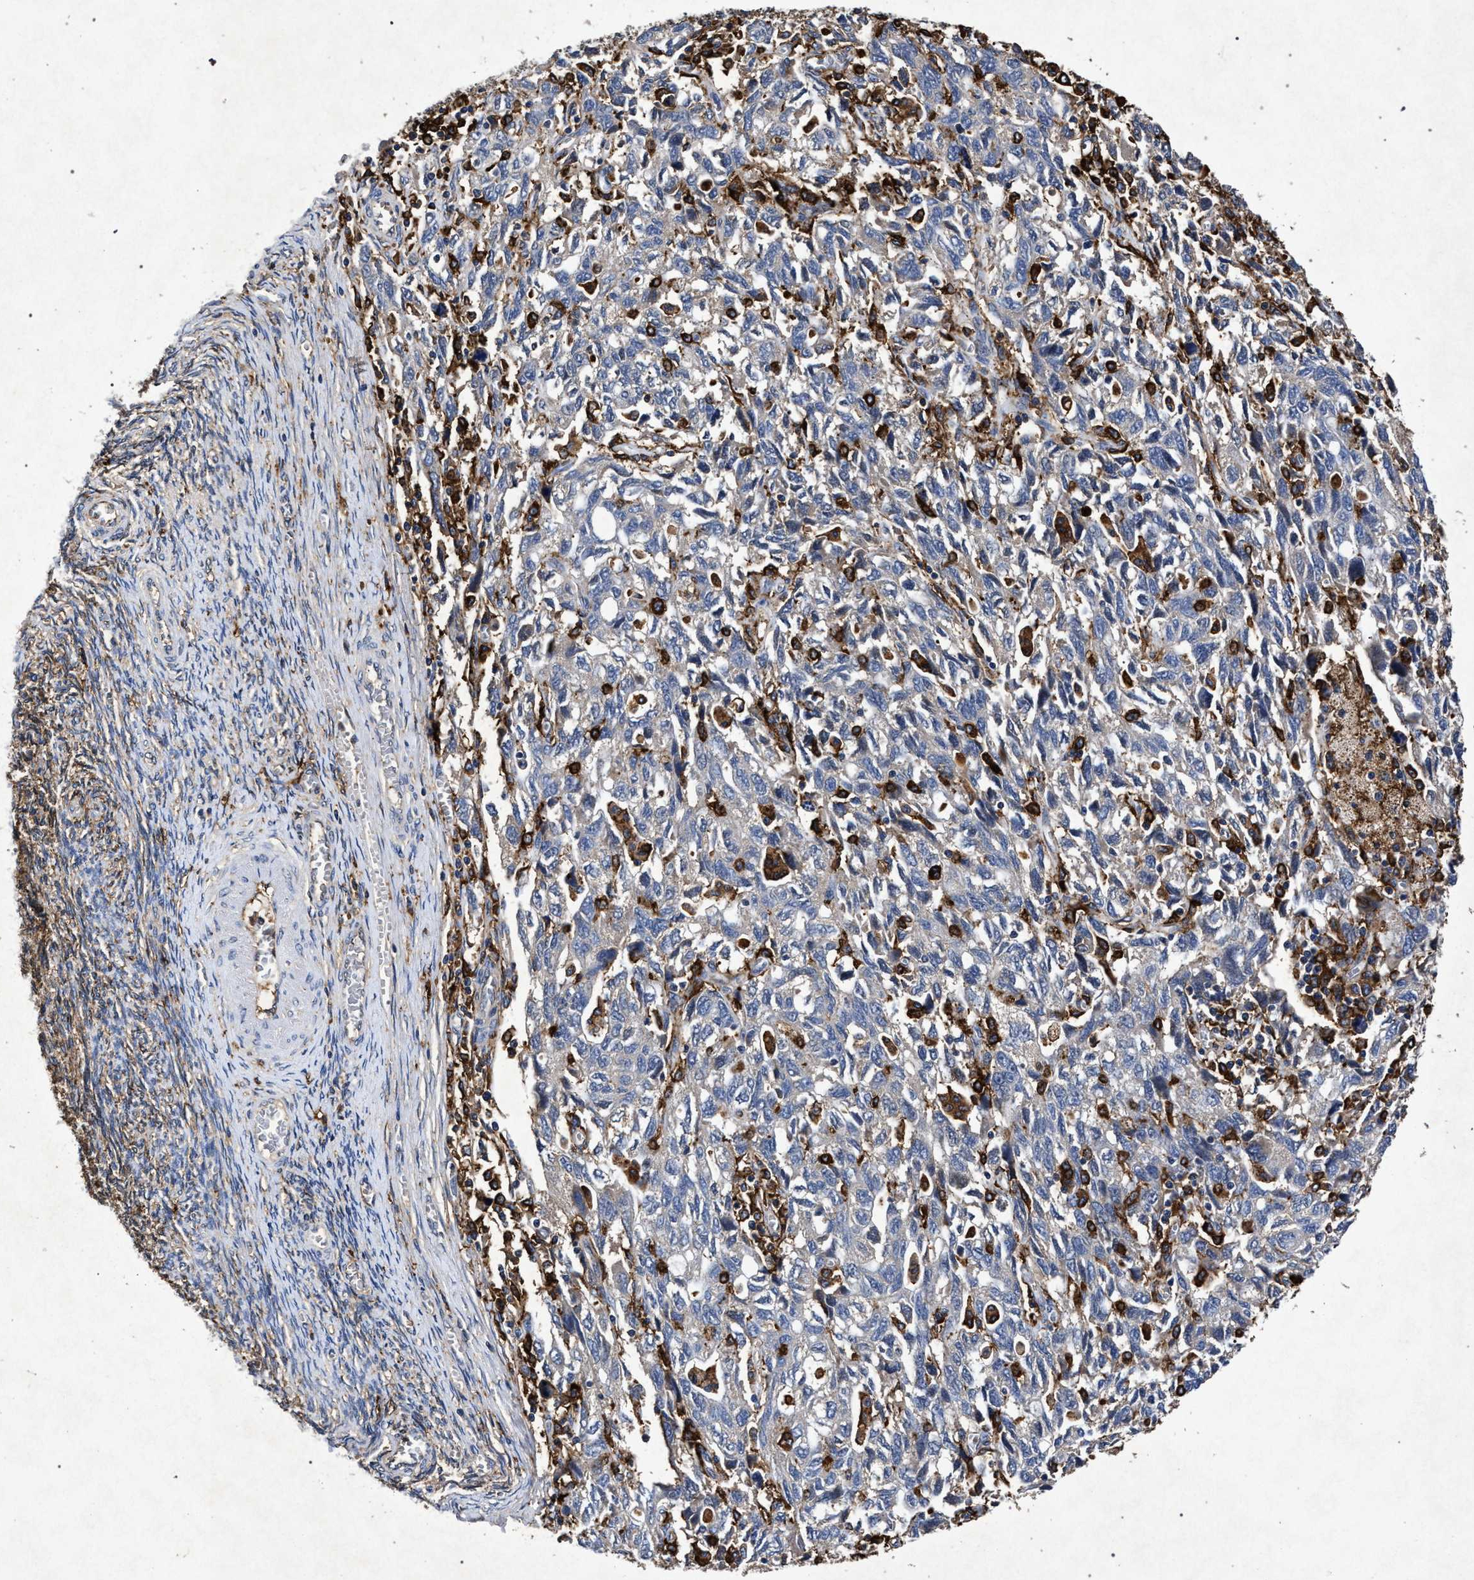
{"staining": {"intensity": "negative", "quantity": "none", "location": "none"}, "tissue": "ovarian cancer", "cell_type": "Tumor cells", "image_type": "cancer", "snomed": [{"axis": "morphology", "description": "Carcinoma, NOS"}, {"axis": "morphology", "description": "Cystadenocarcinoma, serous, NOS"}, {"axis": "topography", "description": "Ovary"}], "caption": "High magnification brightfield microscopy of ovarian cancer (serous cystadenocarcinoma) stained with DAB (3,3'-diaminobenzidine) (brown) and counterstained with hematoxylin (blue): tumor cells show no significant positivity.", "gene": "MARCKS", "patient": {"sex": "female", "age": 69}}